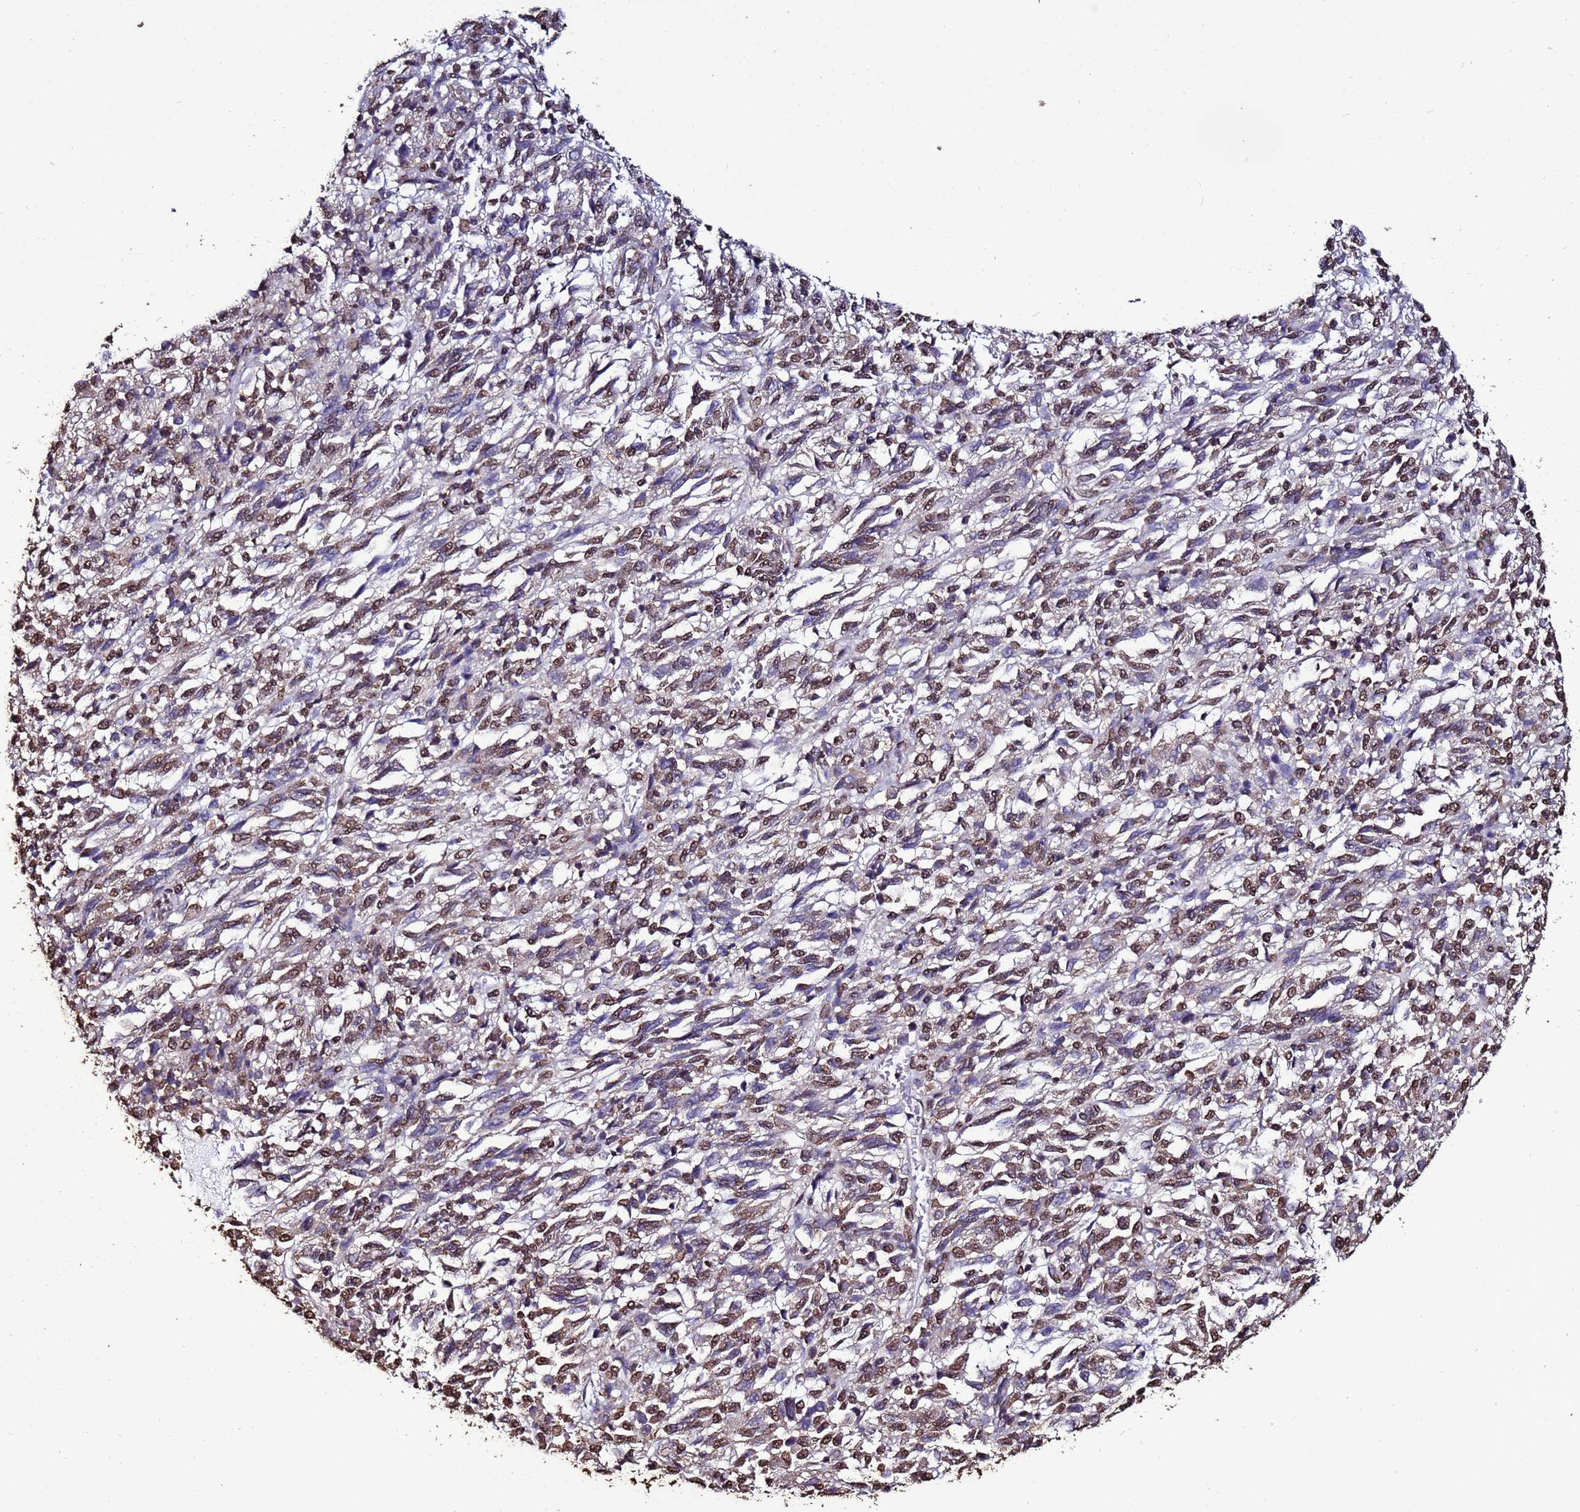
{"staining": {"intensity": "moderate", "quantity": ">75%", "location": "nuclear"}, "tissue": "melanoma", "cell_type": "Tumor cells", "image_type": "cancer", "snomed": [{"axis": "morphology", "description": "Malignant melanoma, Metastatic site"}, {"axis": "topography", "description": "Lung"}], "caption": "A medium amount of moderate nuclear positivity is identified in about >75% of tumor cells in malignant melanoma (metastatic site) tissue. (DAB = brown stain, brightfield microscopy at high magnification).", "gene": "TRIP6", "patient": {"sex": "male", "age": 64}}